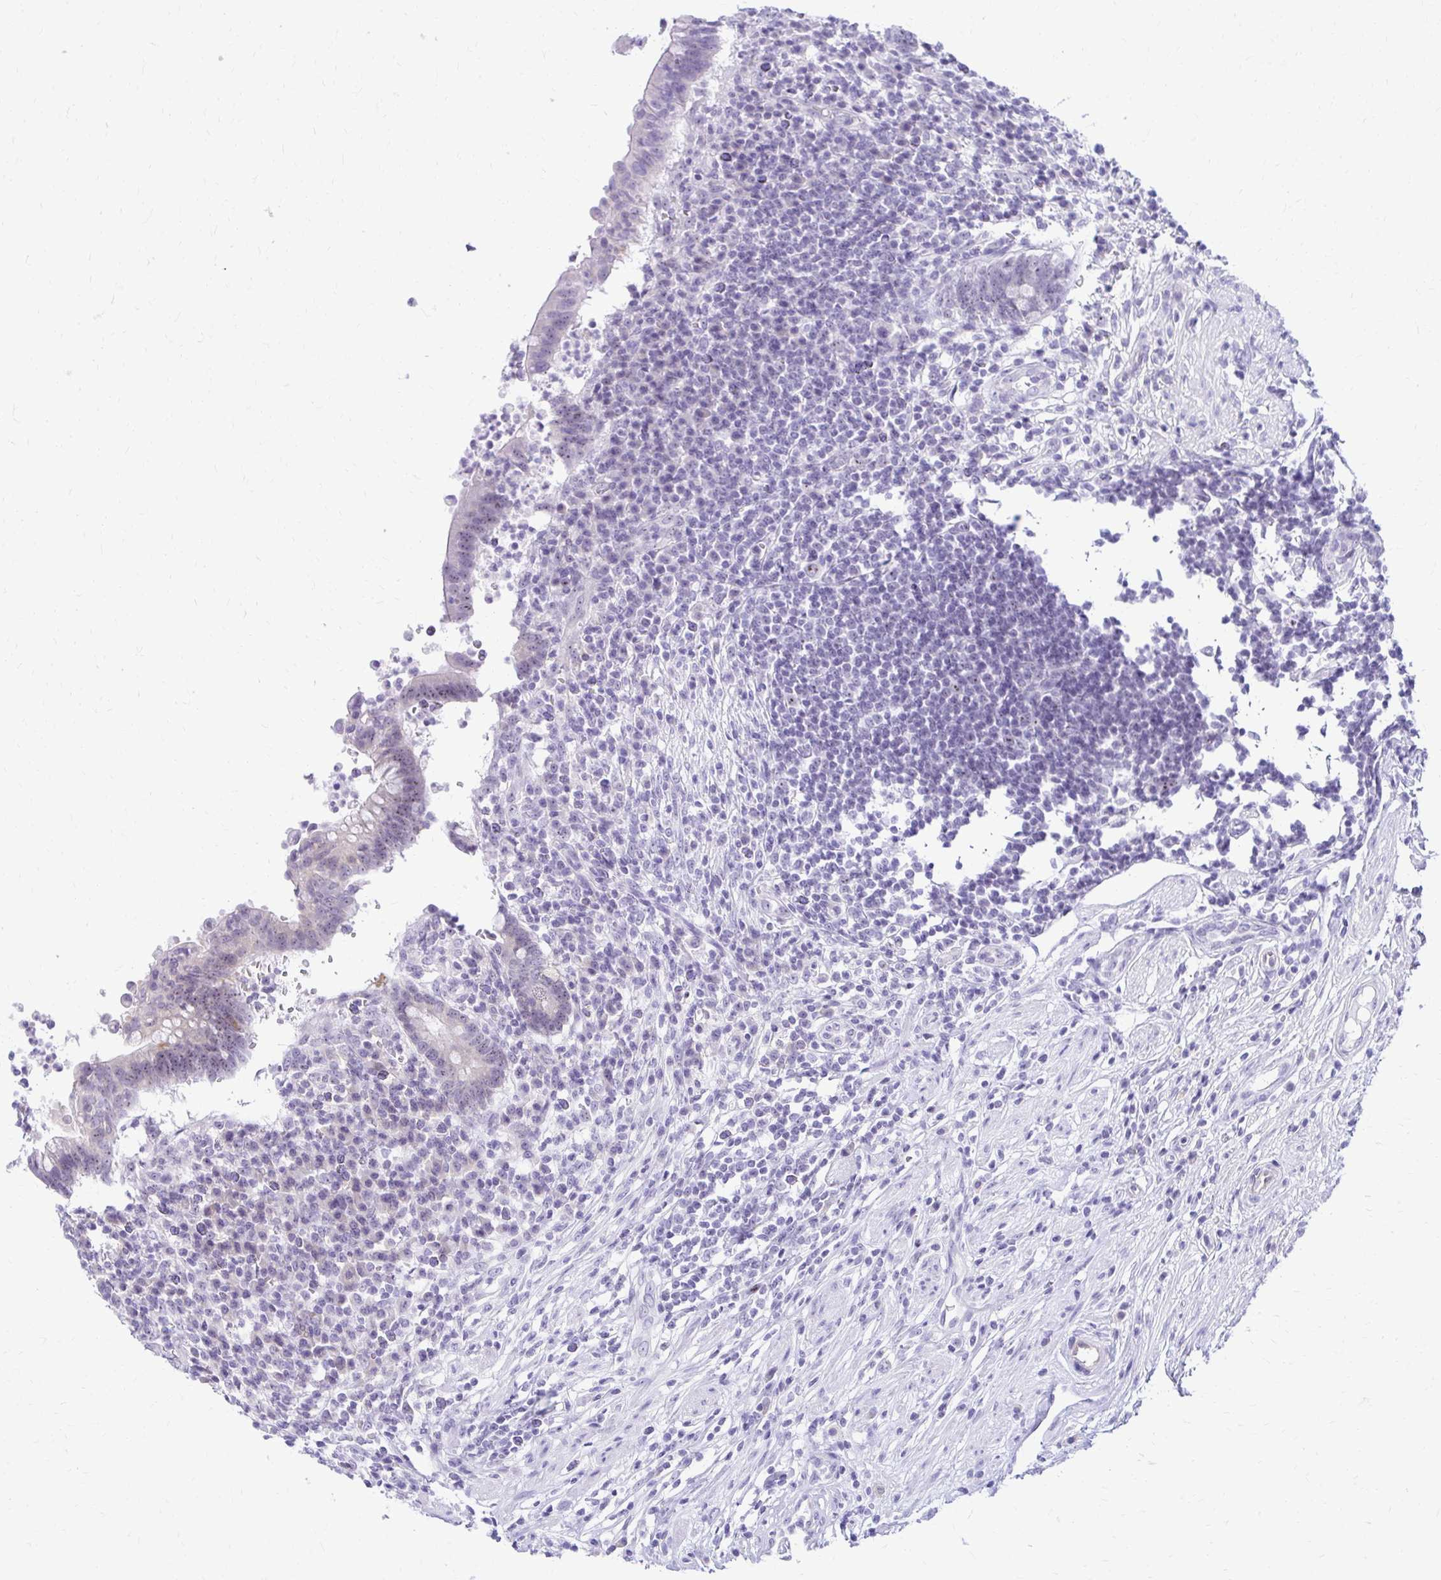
{"staining": {"intensity": "weak", "quantity": "25%-75%", "location": "cytoplasmic/membranous"}, "tissue": "appendix", "cell_type": "Glandular cells", "image_type": "normal", "snomed": [{"axis": "morphology", "description": "Normal tissue, NOS"}, {"axis": "topography", "description": "Appendix"}], "caption": "A brown stain highlights weak cytoplasmic/membranous expression of a protein in glandular cells of benign appendix. The staining is performed using DAB brown chromogen to label protein expression. The nuclei are counter-stained blue using hematoxylin.", "gene": "NIFK", "patient": {"sex": "female", "age": 56}}